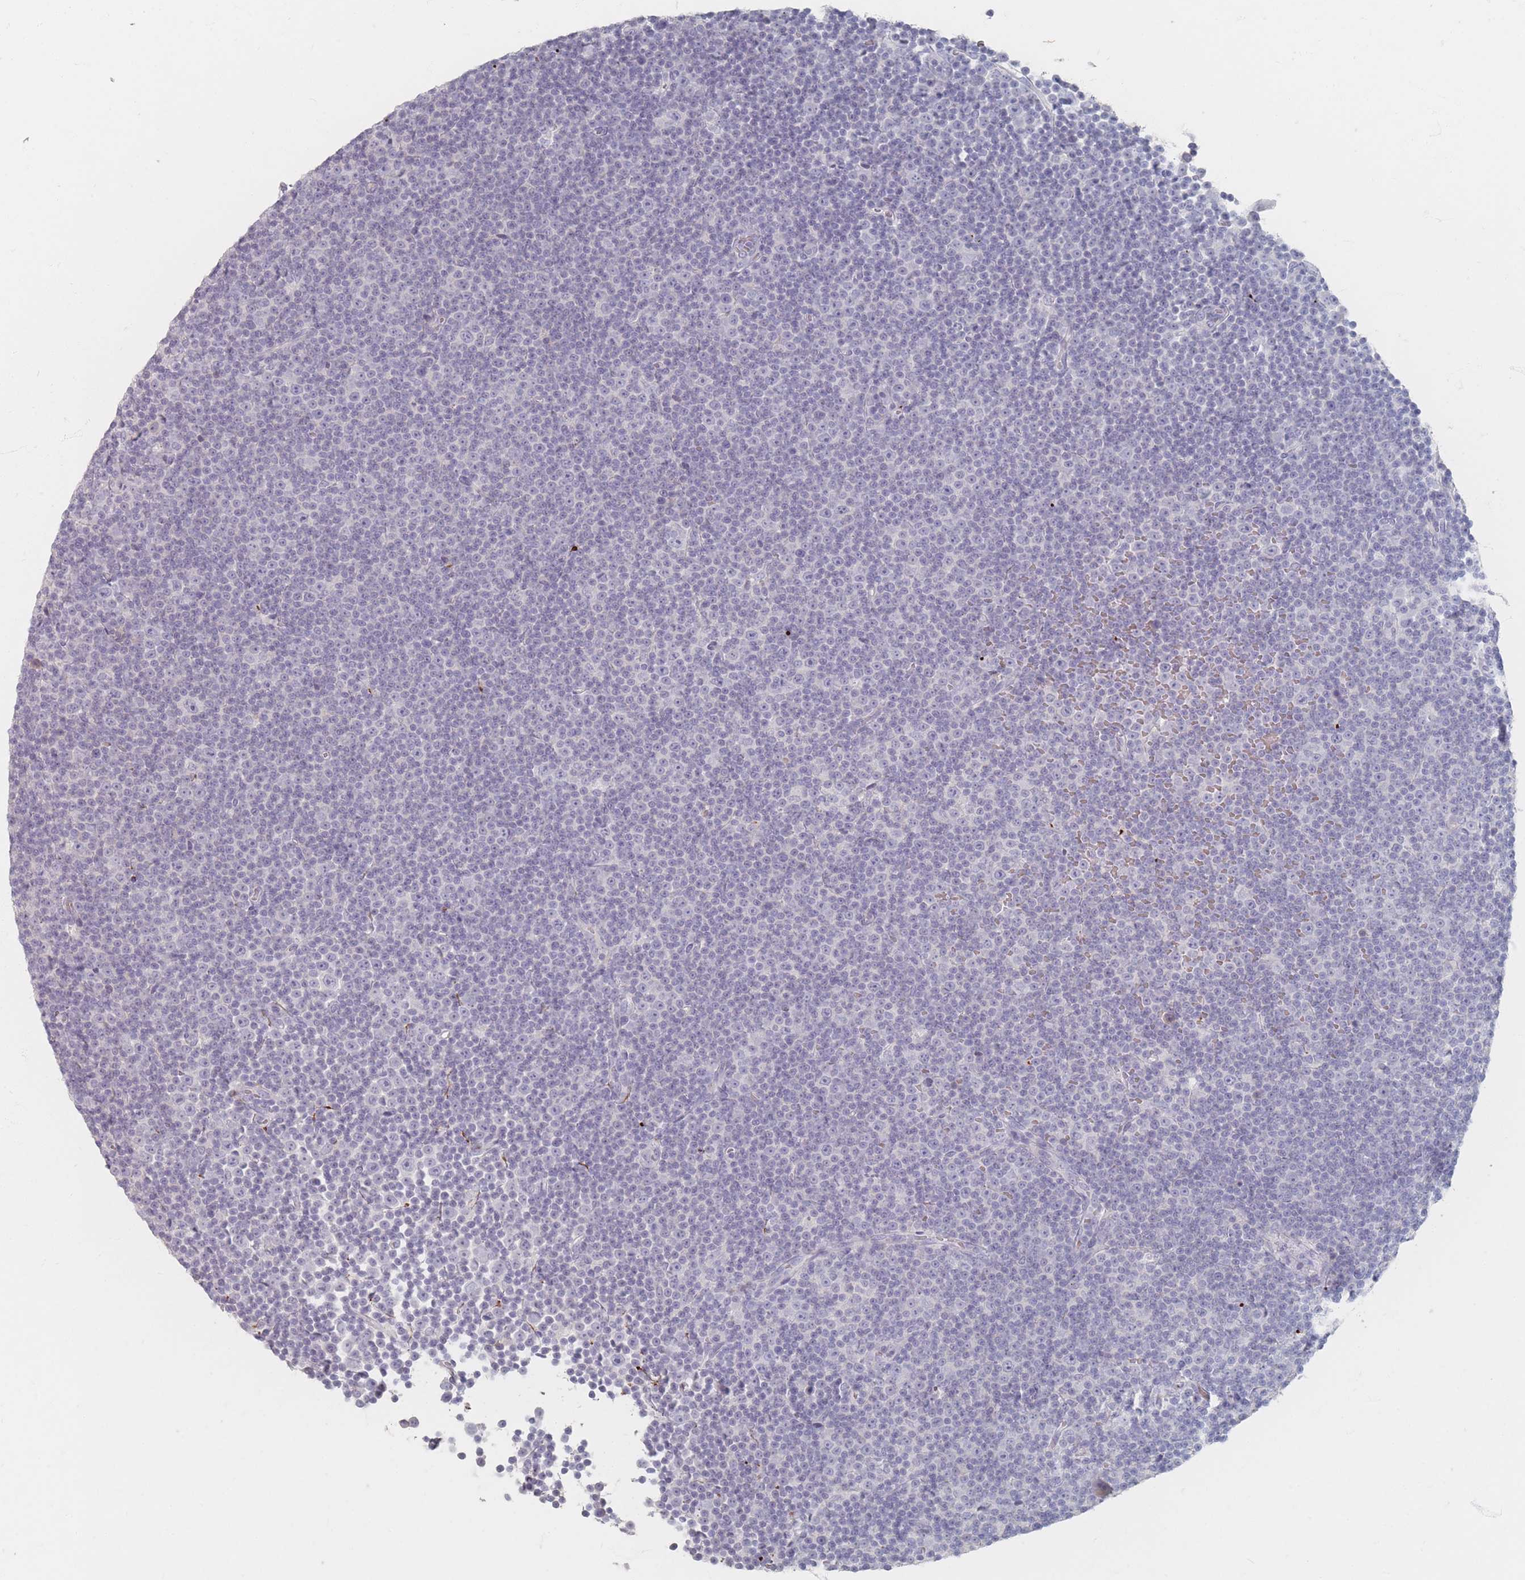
{"staining": {"intensity": "negative", "quantity": "none", "location": "none"}, "tissue": "lymphoma", "cell_type": "Tumor cells", "image_type": "cancer", "snomed": [{"axis": "morphology", "description": "Malignant lymphoma, non-Hodgkin's type, Low grade"}, {"axis": "topography", "description": "Lymph node"}], "caption": "Lymphoma was stained to show a protein in brown. There is no significant positivity in tumor cells.", "gene": "HELZ2", "patient": {"sex": "female", "age": 67}}